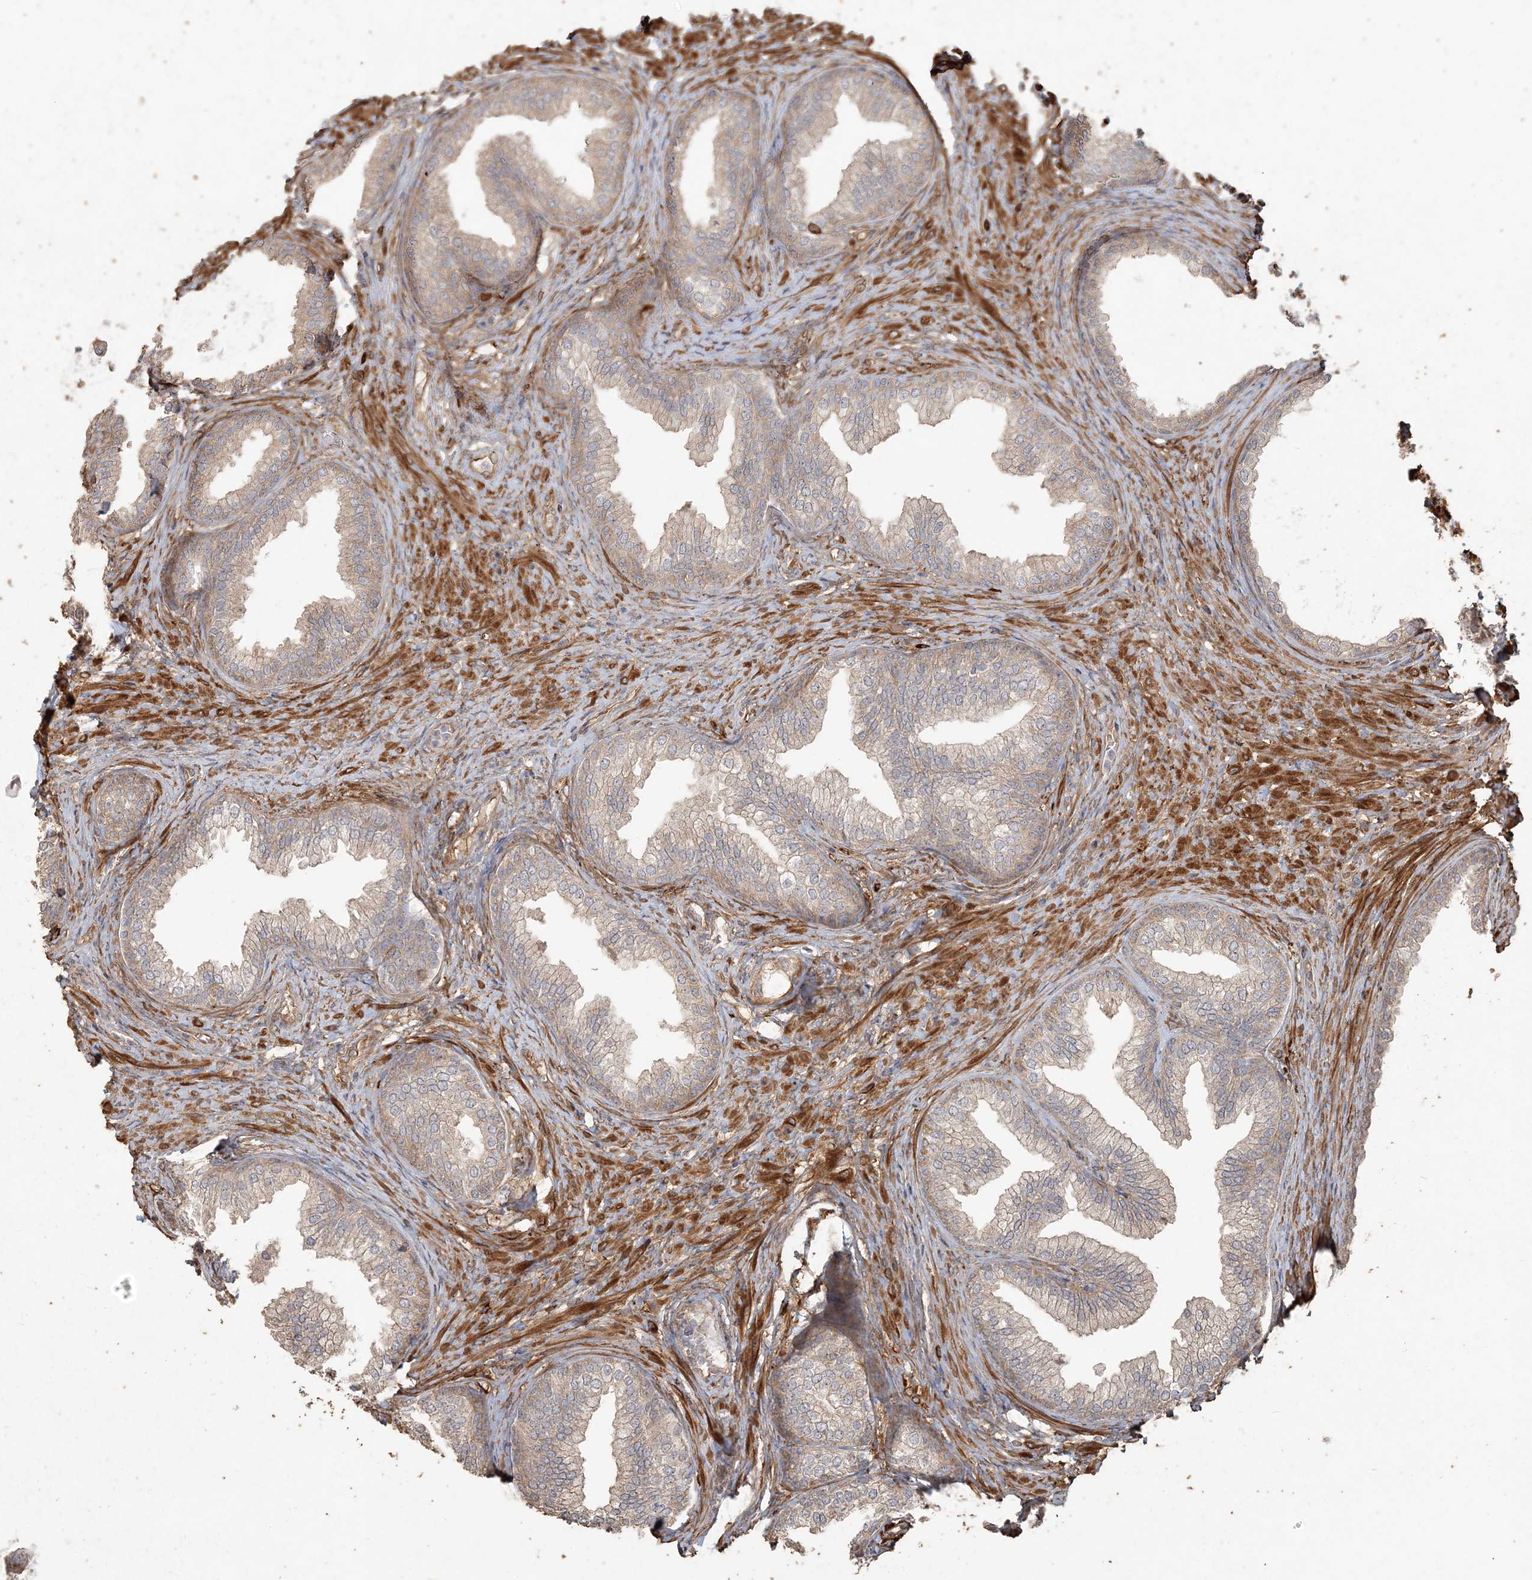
{"staining": {"intensity": "moderate", "quantity": "25%-75%", "location": "cytoplasmic/membranous"}, "tissue": "prostate", "cell_type": "Glandular cells", "image_type": "normal", "snomed": [{"axis": "morphology", "description": "Normal tissue, NOS"}, {"axis": "topography", "description": "Prostate"}], "caption": "Protein expression analysis of unremarkable prostate demonstrates moderate cytoplasmic/membranous staining in approximately 25%-75% of glandular cells. The protein is stained brown, and the nuclei are stained in blue (DAB IHC with brightfield microscopy, high magnification).", "gene": "RNF145", "patient": {"sex": "male", "age": 76}}